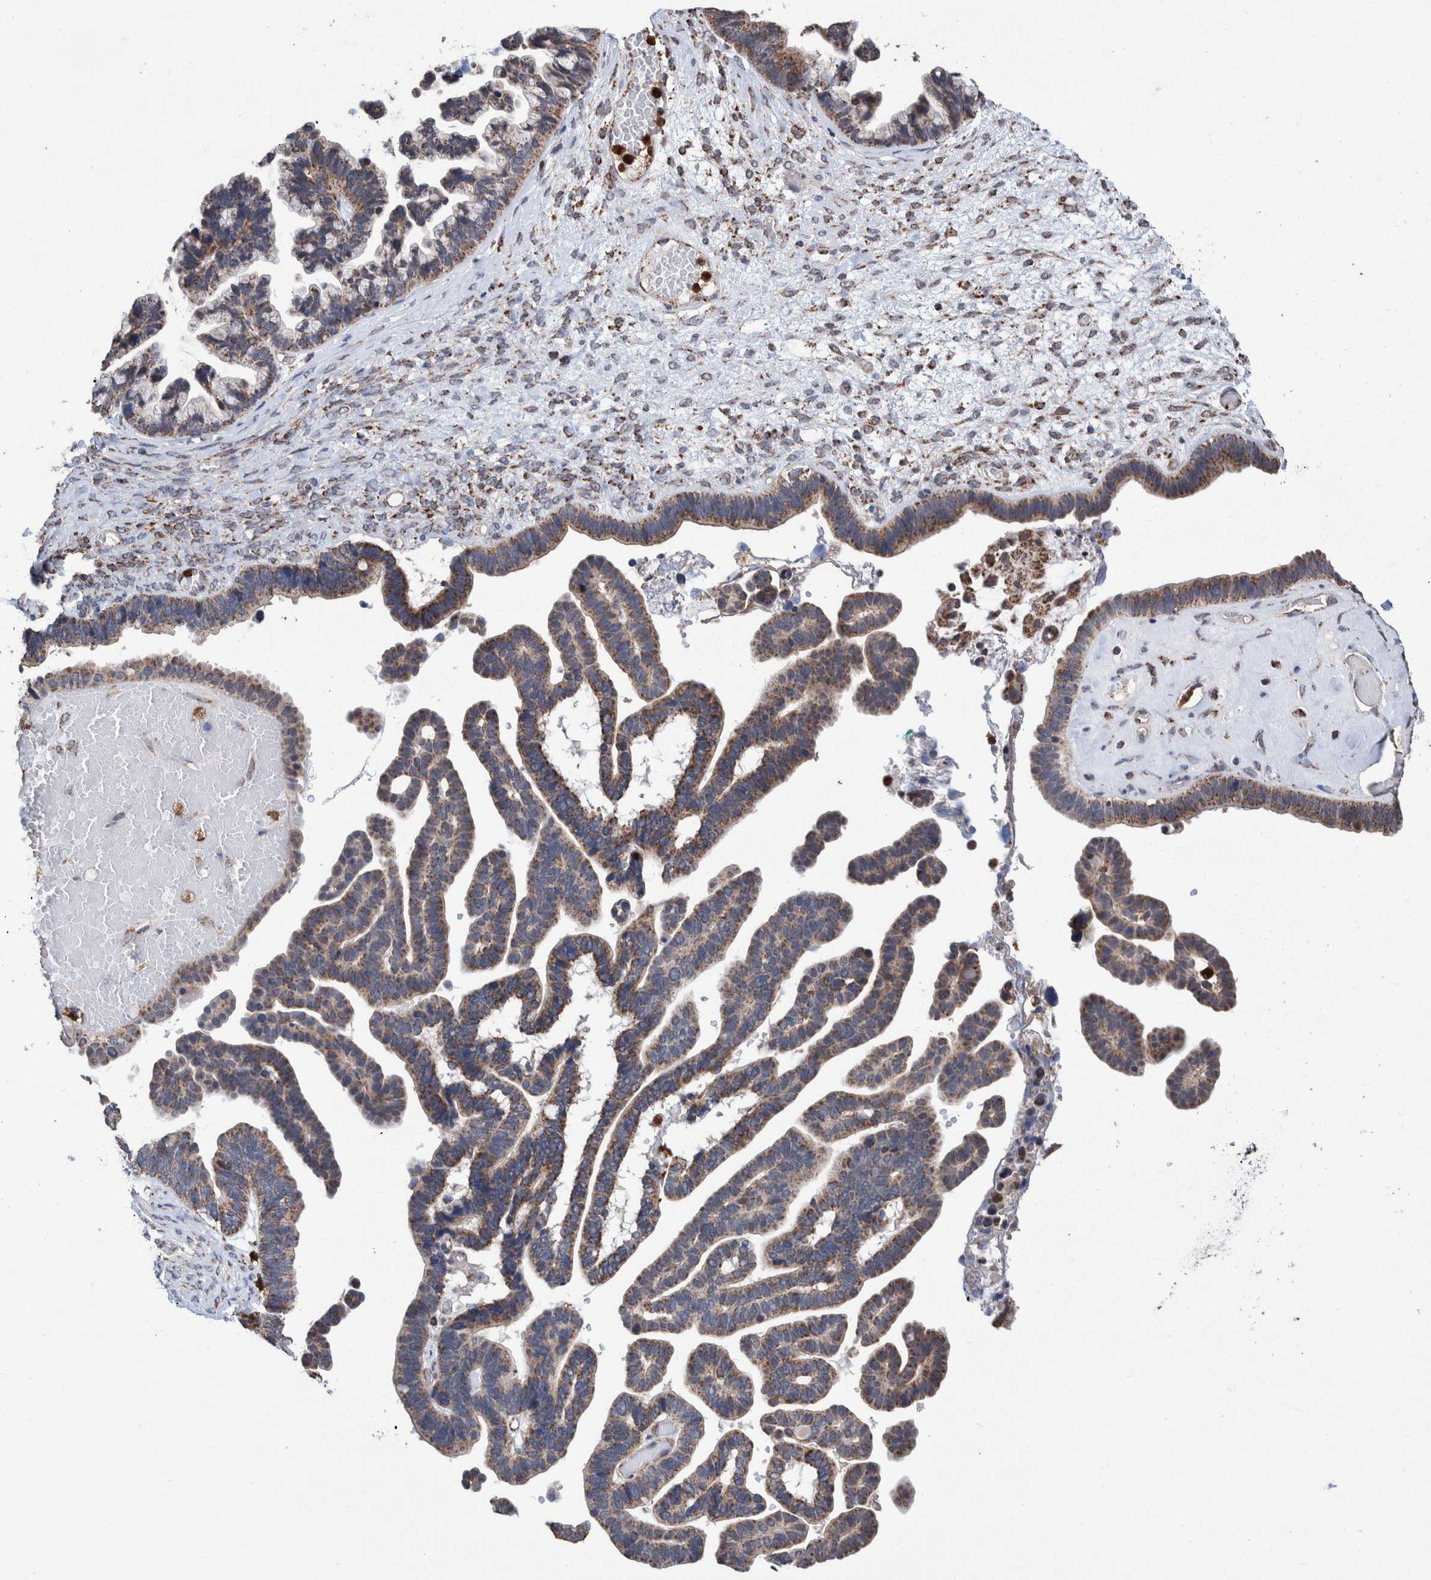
{"staining": {"intensity": "weak", "quantity": ">75%", "location": "cytoplasmic/membranous"}, "tissue": "ovarian cancer", "cell_type": "Tumor cells", "image_type": "cancer", "snomed": [{"axis": "morphology", "description": "Cystadenocarcinoma, serous, NOS"}, {"axis": "topography", "description": "Ovary"}], "caption": "Immunohistochemical staining of human ovarian cancer (serous cystadenocarcinoma) demonstrates low levels of weak cytoplasmic/membranous protein expression in about >75% of tumor cells. (DAB IHC with brightfield microscopy, high magnification).", "gene": "DECR1", "patient": {"sex": "female", "age": 56}}